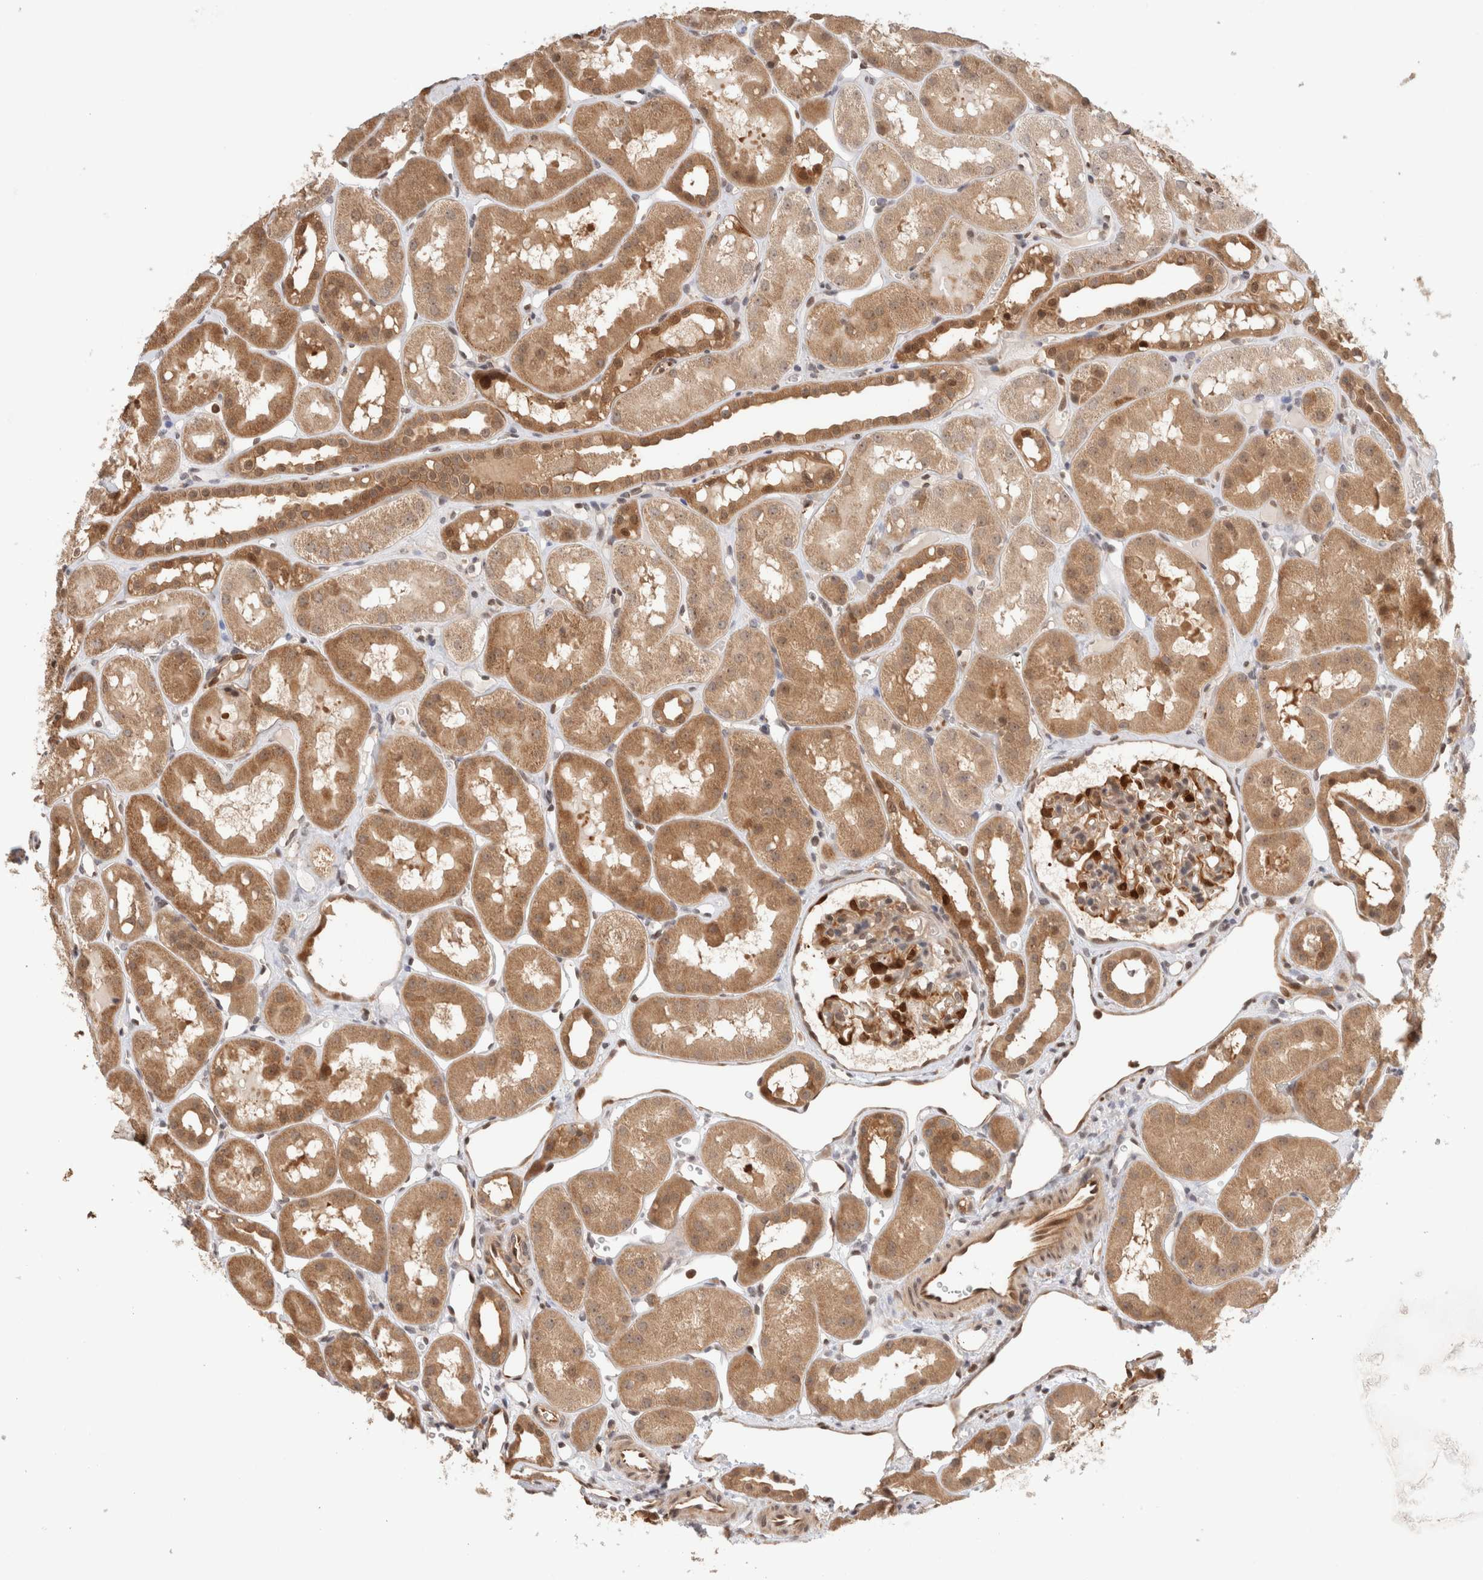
{"staining": {"intensity": "moderate", "quantity": "<25%", "location": "cytoplasmic/membranous,nuclear"}, "tissue": "kidney", "cell_type": "Cells in glomeruli", "image_type": "normal", "snomed": [{"axis": "morphology", "description": "Normal tissue, NOS"}, {"axis": "topography", "description": "Kidney"}], "caption": "Protein expression analysis of normal kidney shows moderate cytoplasmic/membranous,nuclear staining in about <25% of cells in glomeruli. (Stains: DAB (3,3'-diaminobenzidine) in brown, nuclei in blue, Microscopy: brightfield microscopy at high magnification).", "gene": "OTUD6B", "patient": {"sex": "male", "age": 16}}